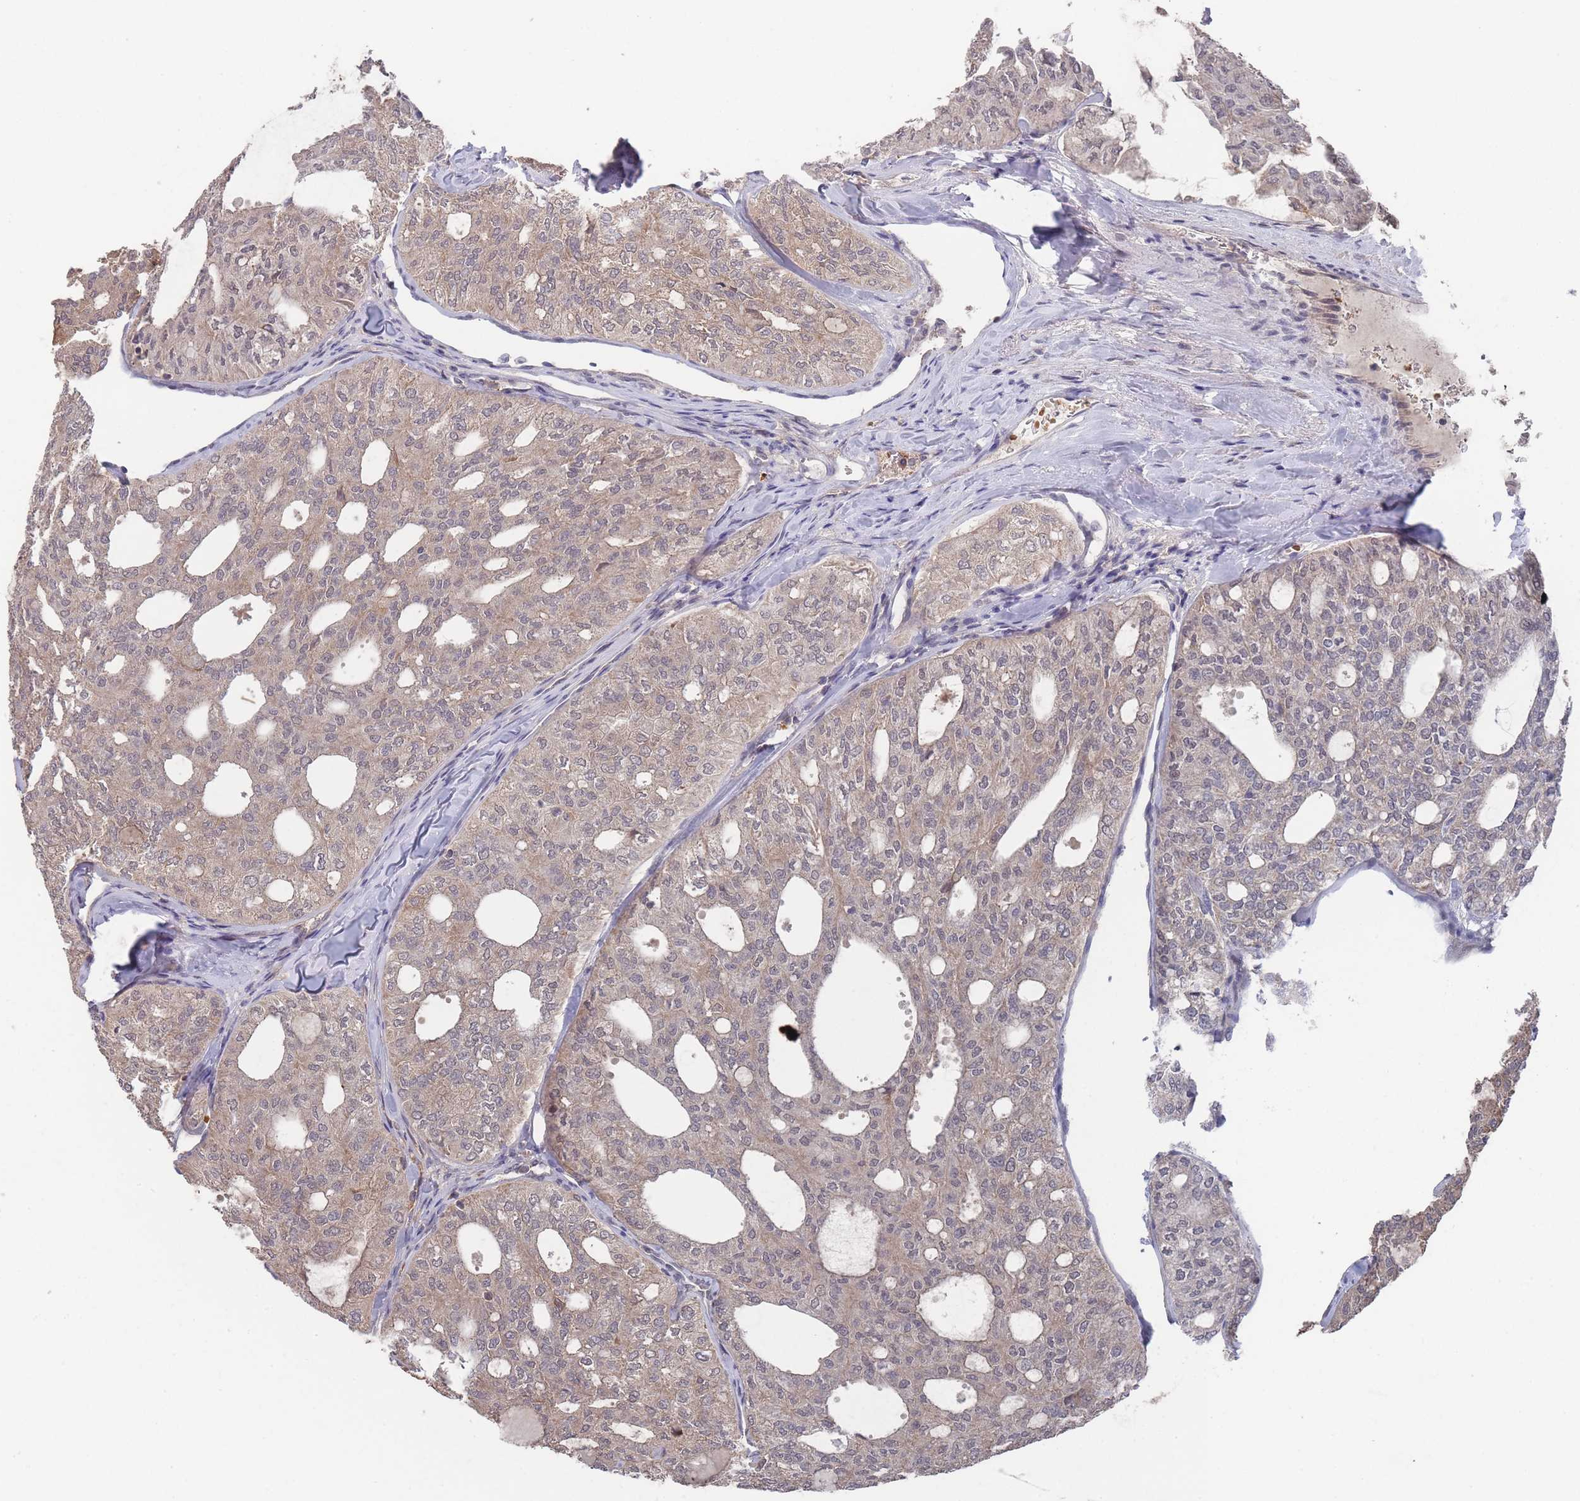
{"staining": {"intensity": "weak", "quantity": "<25%", "location": "cytoplasmic/membranous"}, "tissue": "thyroid cancer", "cell_type": "Tumor cells", "image_type": "cancer", "snomed": [{"axis": "morphology", "description": "Follicular adenoma carcinoma, NOS"}, {"axis": "topography", "description": "Thyroid gland"}], "caption": "This is a image of immunohistochemistry staining of follicular adenoma carcinoma (thyroid), which shows no positivity in tumor cells. (DAB (3,3'-diaminobenzidine) immunohistochemistry with hematoxylin counter stain).", "gene": "SF3B1", "patient": {"sex": "male", "age": 75}}